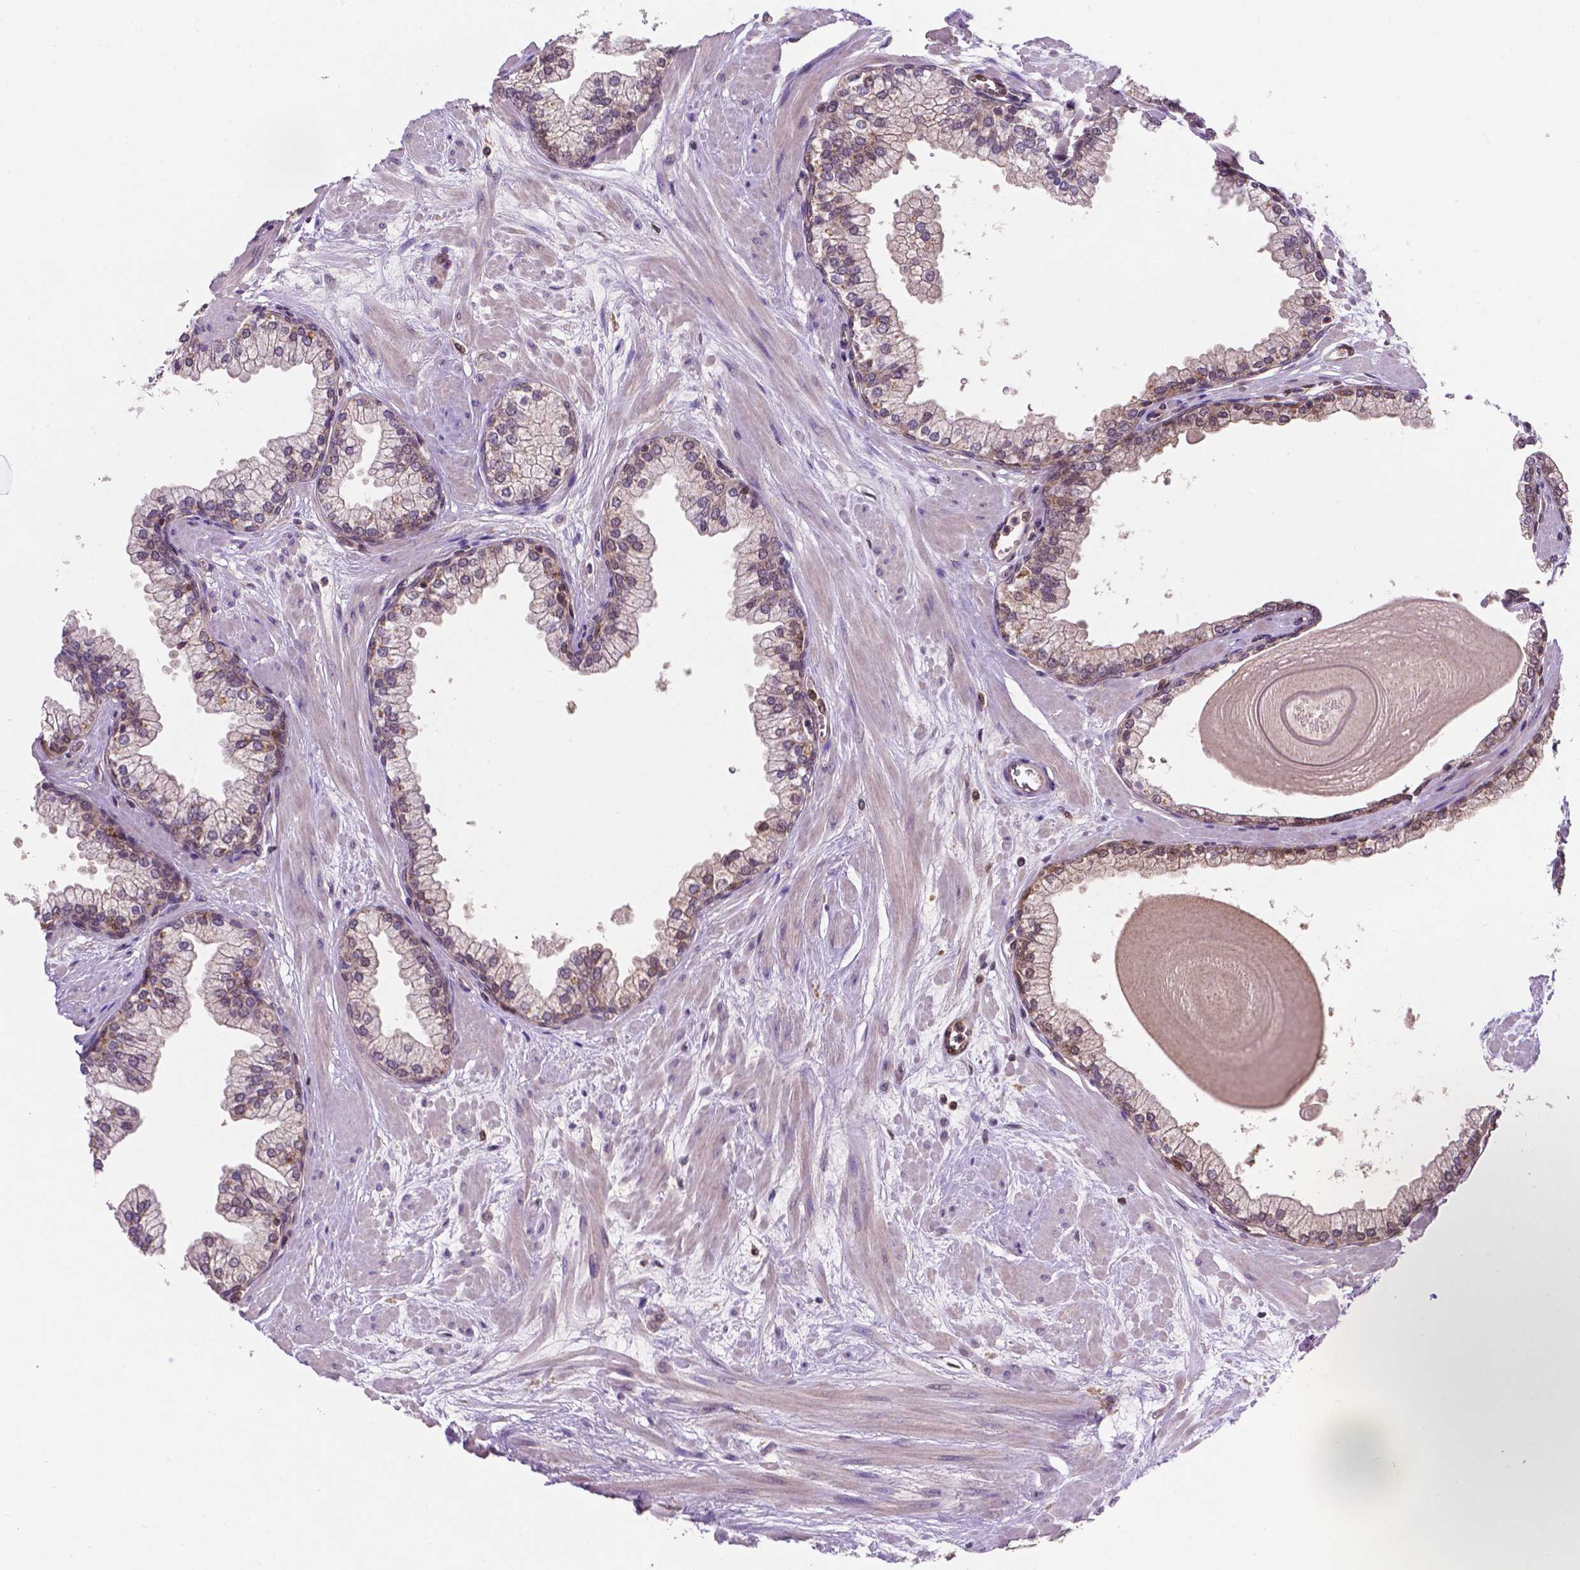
{"staining": {"intensity": "moderate", "quantity": "25%-75%", "location": "cytoplasmic/membranous,nuclear"}, "tissue": "prostate", "cell_type": "Glandular cells", "image_type": "normal", "snomed": [{"axis": "morphology", "description": "Normal tissue, NOS"}, {"axis": "topography", "description": "Prostate"}, {"axis": "topography", "description": "Peripheral nerve tissue"}], "caption": "The histopathology image exhibits a brown stain indicating the presence of a protein in the cytoplasmic/membranous,nuclear of glandular cells in prostate.", "gene": "UBE2L6", "patient": {"sex": "male", "age": 61}}